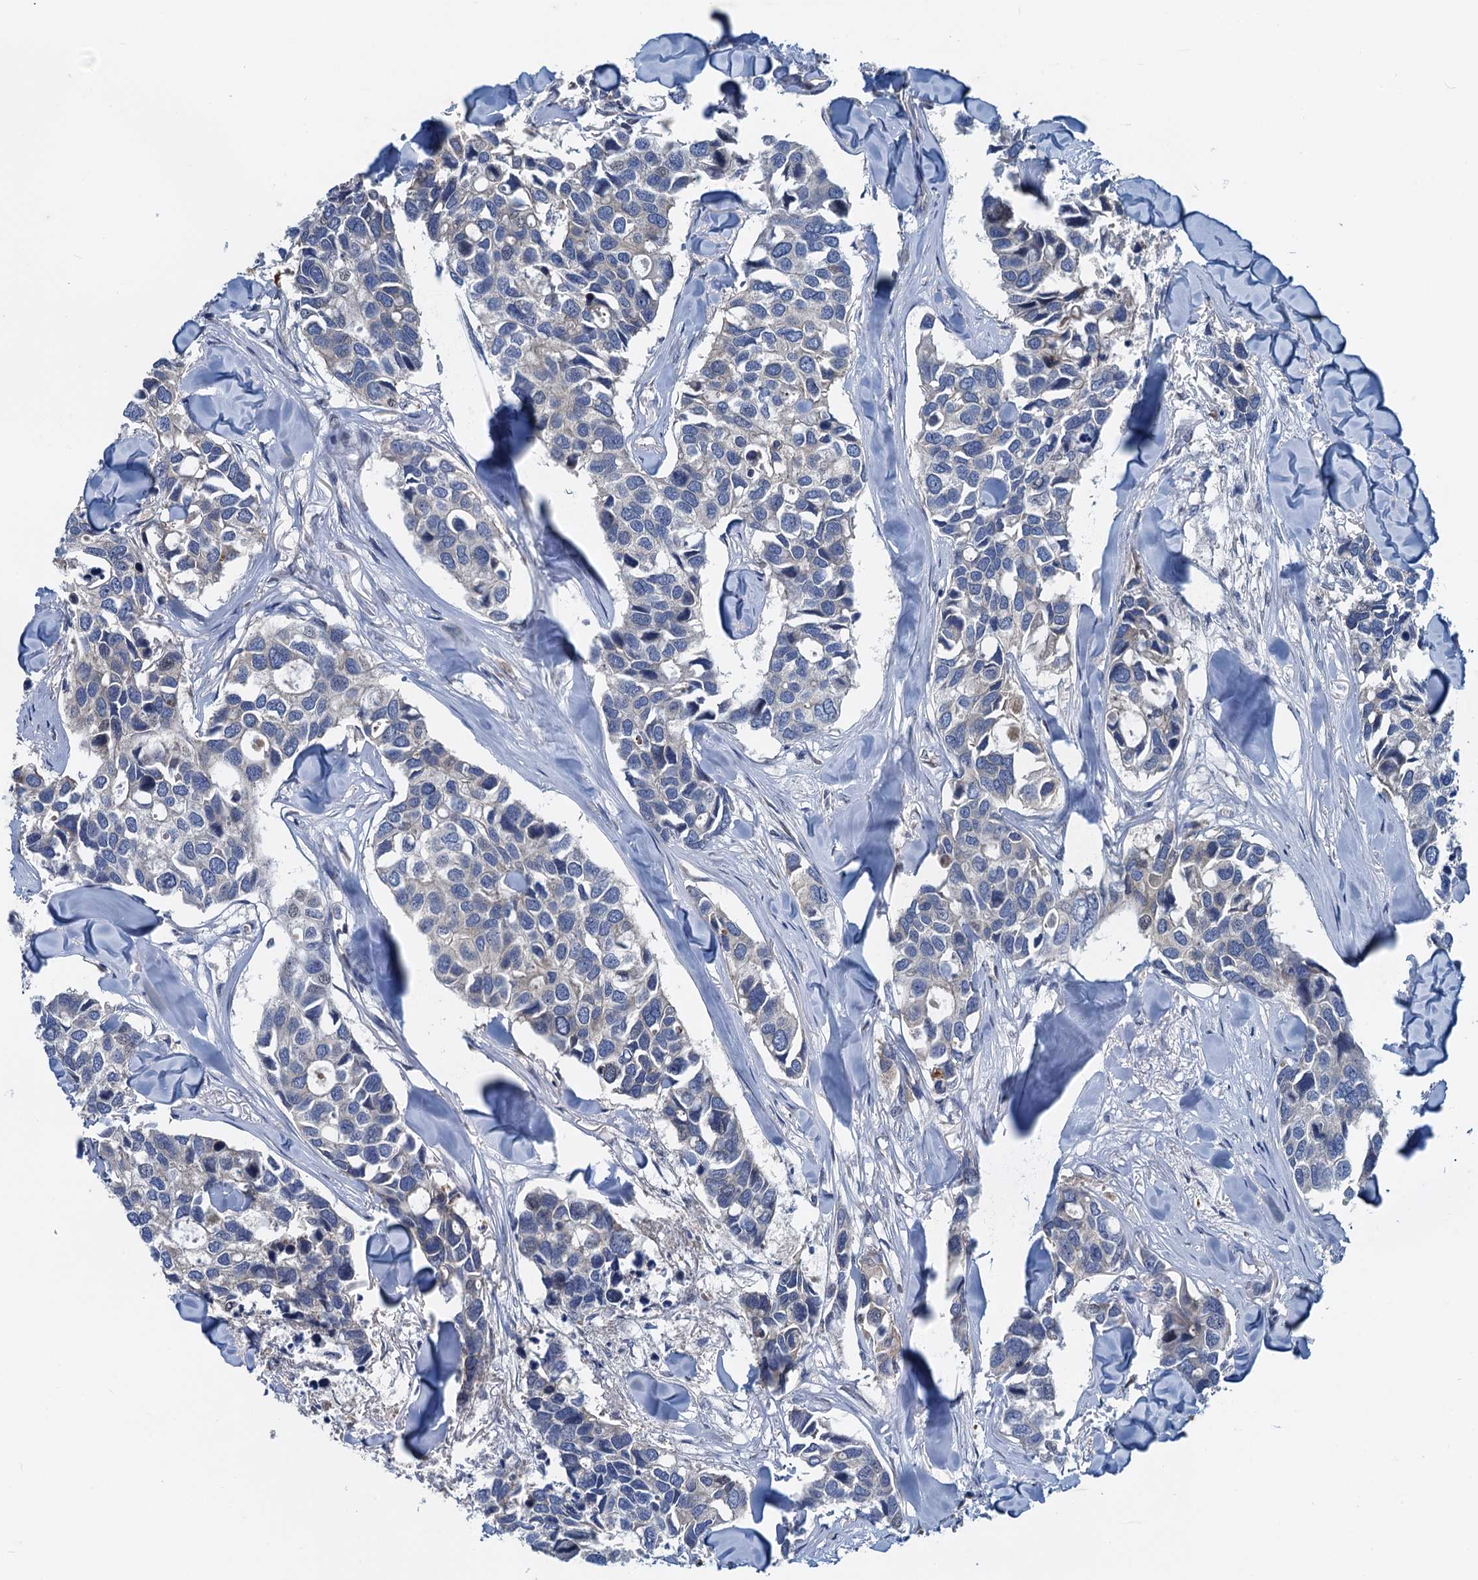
{"staining": {"intensity": "negative", "quantity": "none", "location": "none"}, "tissue": "breast cancer", "cell_type": "Tumor cells", "image_type": "cancer", "snomed": [{"axis": "morphology", "description": "Duct carcinoma"}, {"axis": "topography", "description": "Breast"}], "caption": "Immunohistochemistry (IHC) image of human breast cancer stained for a protein (brown), which shows no expression in tumor cells.", "gene": "NBEA", "patient": {"sex": "female", "age": 83}}